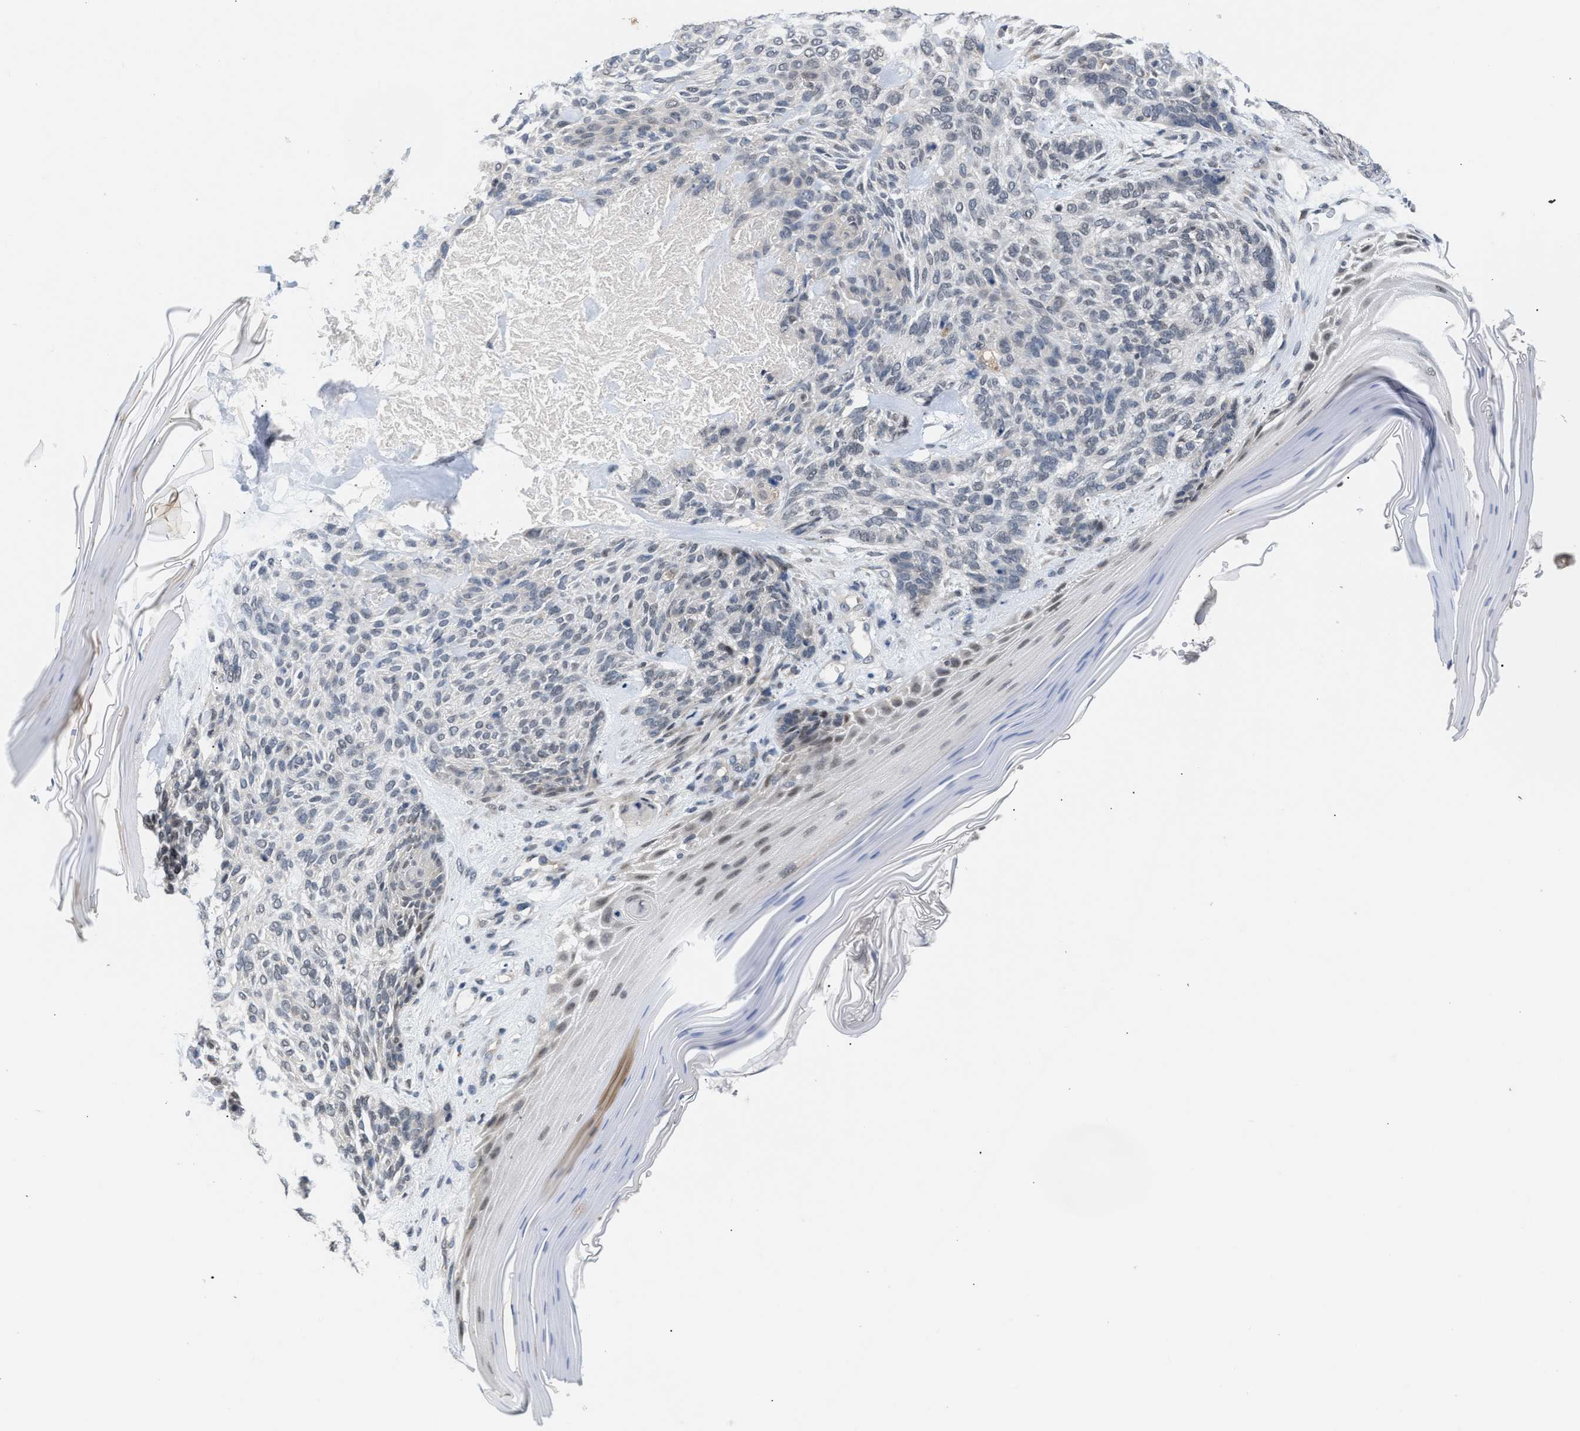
{"staining": {"intensity": "negative", "quantity": "none", "location": "none"}, "tissue": "skin cancer", "cell_type": "Tumor cells", "image_type": "cancer", "snomed": [{"axis": "morphology", "description": "Basal cell carcinoma"}, {"axis": "topography", "description": "Skin"}], "caption": "Immunohistochemistry micrograph of neoplastic tissue: skin basal cell carcinoma stained with DAB (3,3'-diaminobenzidine) displays no significant protein positivity in tumor cells. (Stains: DAB immunohistochemistry (IHC) with hematoxylin counter stain, Microscopy: brightfield microscopy at high magnification).", "gene": "TXNRD3", "patient": {"sex": "male", "age": 55}}